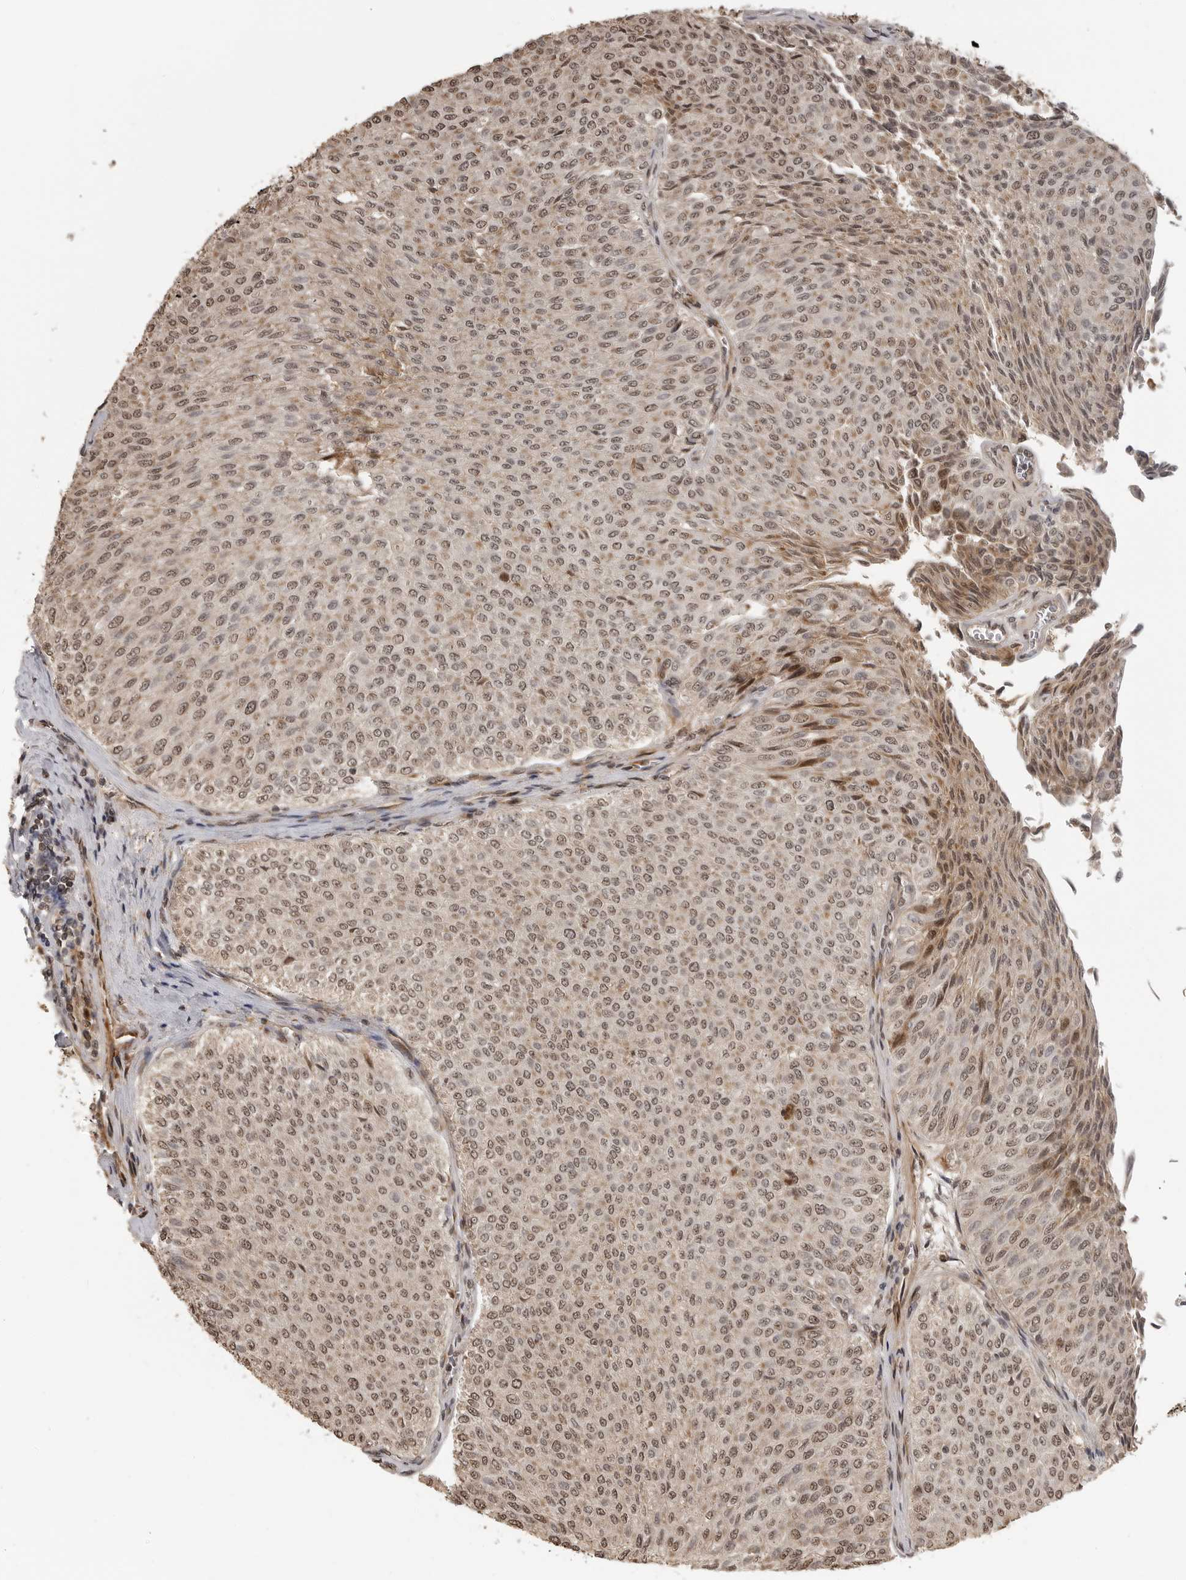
{"staining": {"intensity": "weak", "quantity": ">75%", "location": "nuclear"}, "tissue": "urothelial cancer", "cell_type": "Tumor cells", "image_type": "cancer", "snomed": [{"axis": "morphology", "description": "Urothelial carcinoma, Low grade"}, {"axis": "topography", "description": "Urinary bladder"}], "caption": "Immunohistochemistry photomicrograph of neoplastic tissue: urothelial carcinoma (low-grade) stained using immunohistochemistry demonstrates low levels of weak protein expression localized specifically in the nuclear of tumor cells, appearing as a nuclear brown color.", "gene": "CLOCK", "patient": {"sex": "male", "age": 78}}